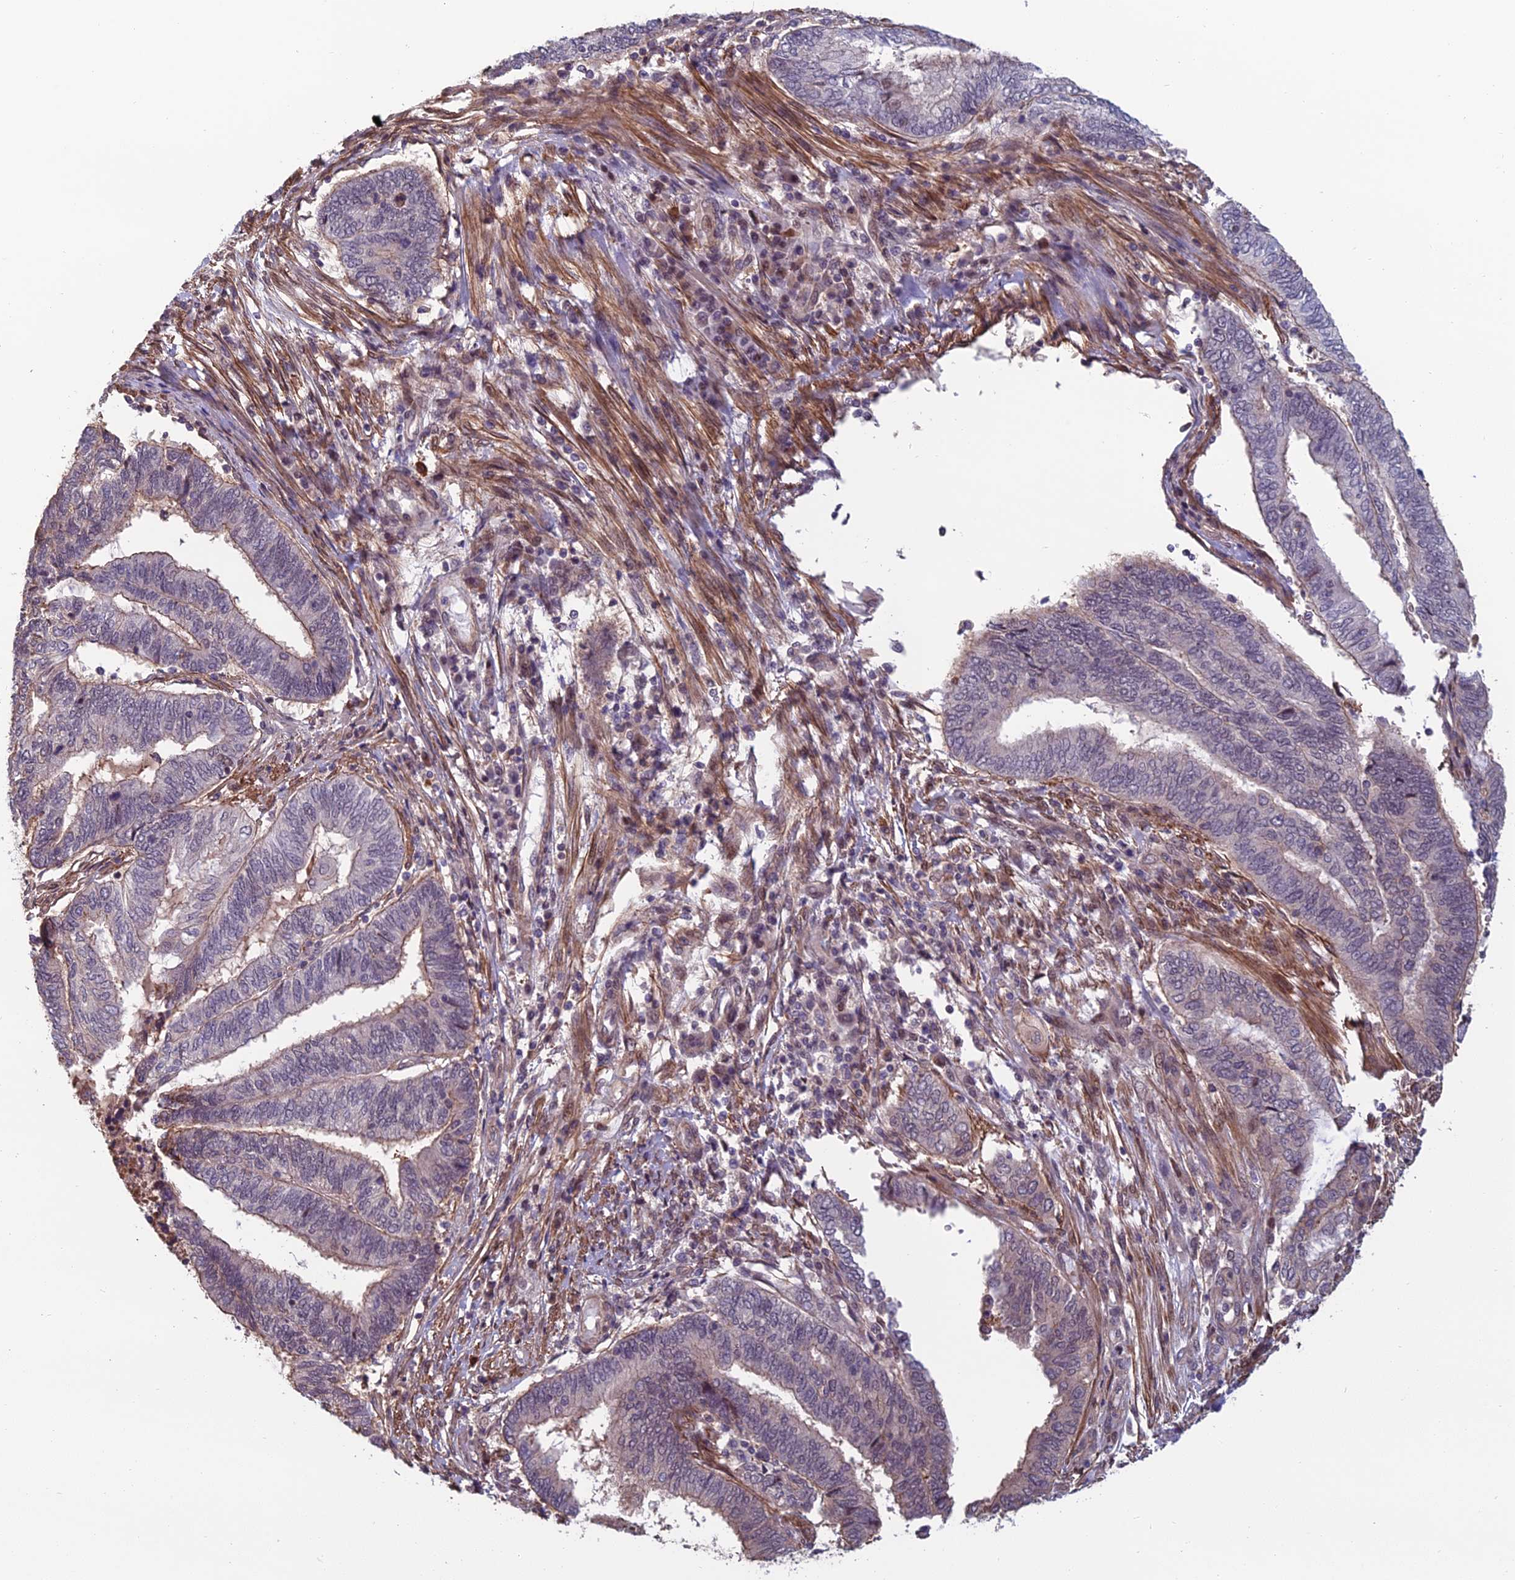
{"staining": {"intensity": "moderate", "quantity": "<25%", "location": "cytoplasmic/membranous"}, "tissue": "endometrial cancer", "cell_type": "Tumor cells", "image_type": "cancer", "snomed": [{"axis": "morphology", "description": "Adenocarcinoma, NOS"}, {"axis": "topography", "description": "Uterus"}, {"axis": "topography", "description": "Endometrium"}], "caption": "DAB immunohistochemical staining of adenocarcinoma (endometrial) displays moderate cytoplasmic/membranous protein positivity in approximately <25% of tumor cells. The protein is shown in brown color, while the nuclei are stained blue.", "gene": "CCDC183", "patient": {"sex": "female", "age": 70}}